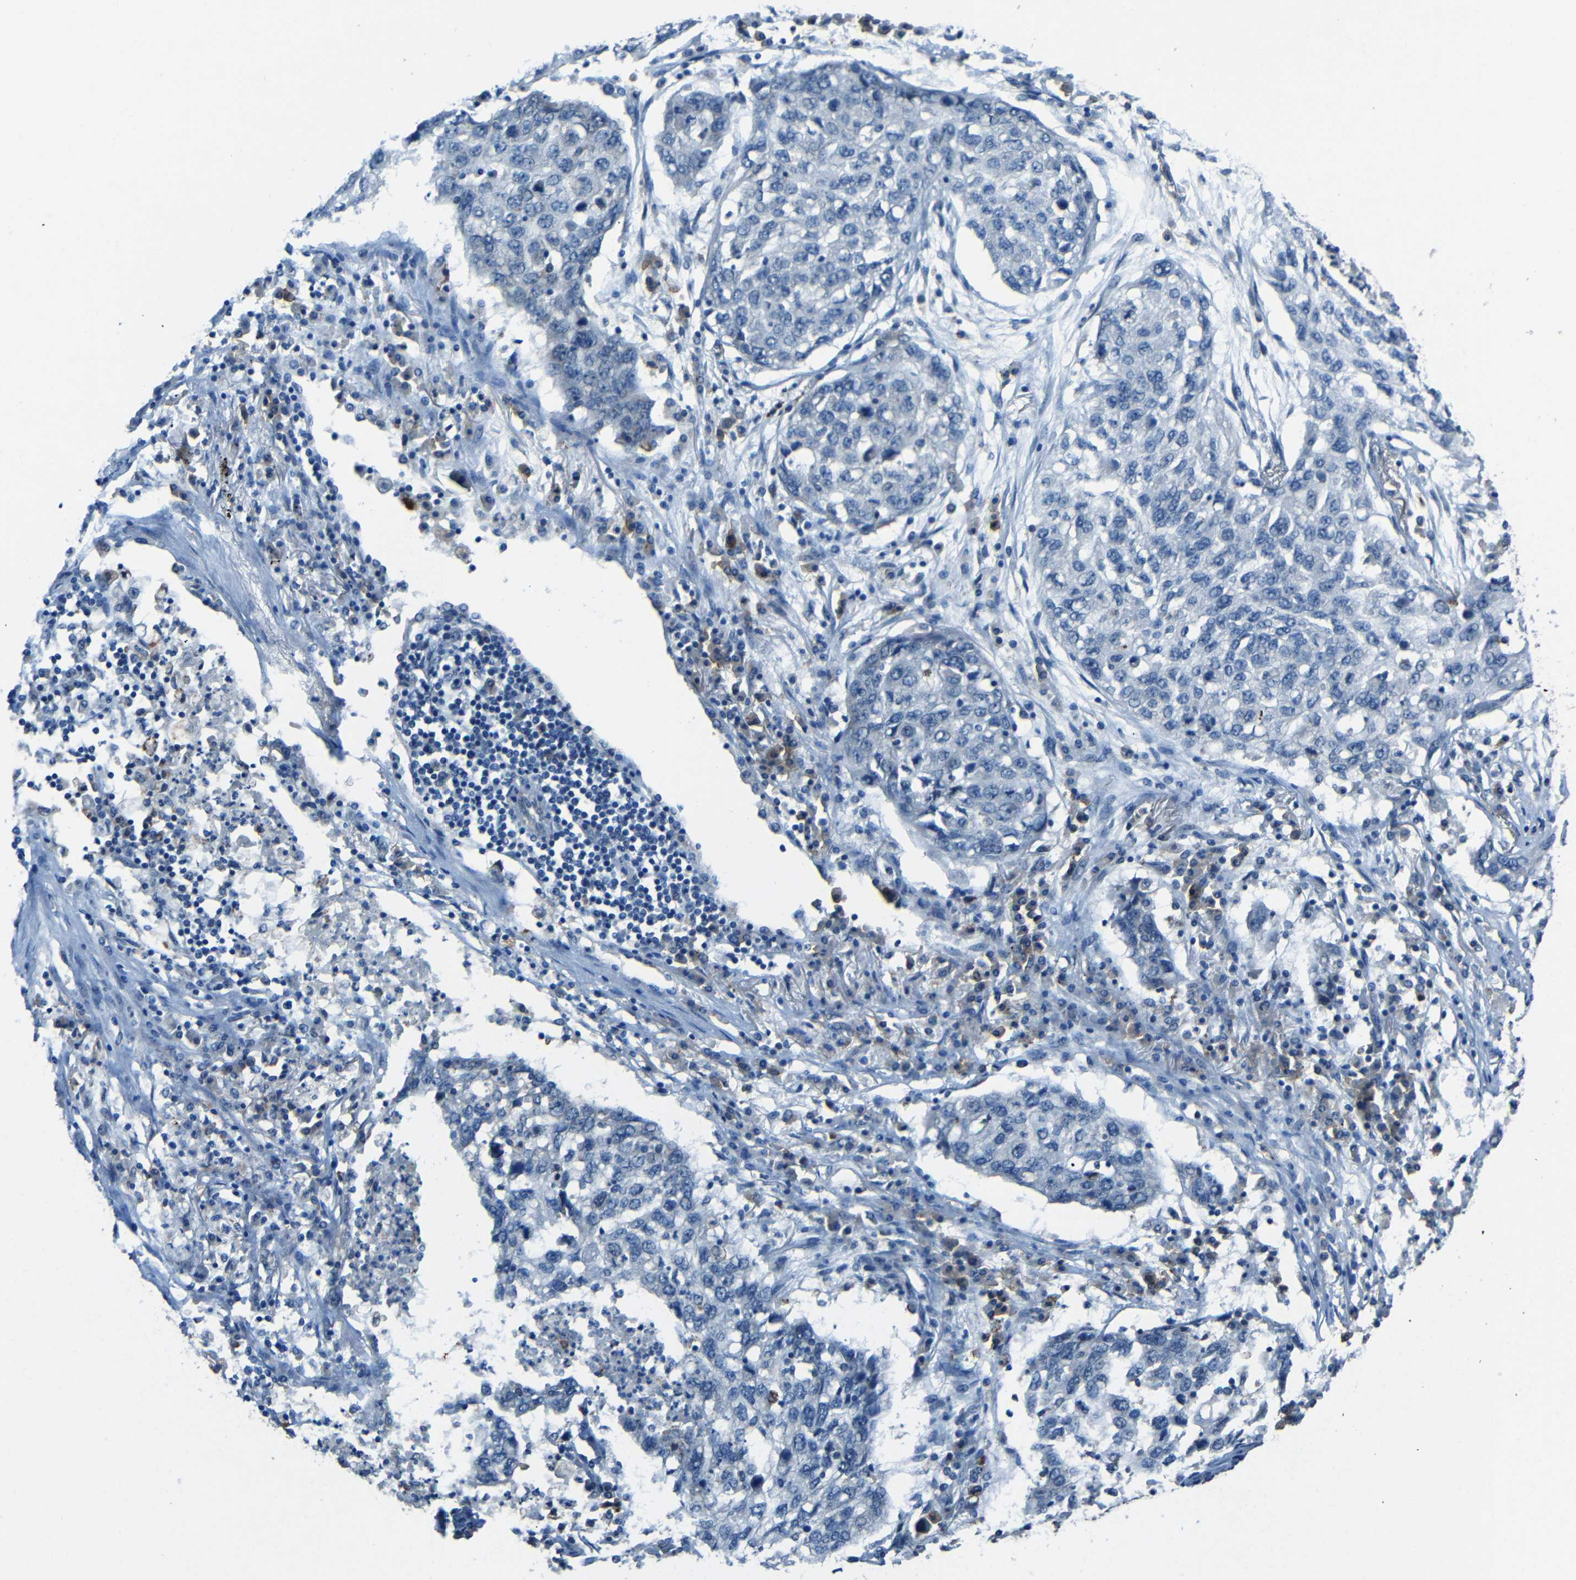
{"staining": {"intensity": "negative", "quantity": "none", "location": "none"}, "tissue": "lung cancer", "cell_type": "Tumor cells", "image_type": "cancer", "snomed": [{"axis": "morphology", "description": "Squamous cell carcinoma, NOS"}, {"axis": "topography", "description": "Lung"}], "caption": "A high-resolution photomicrograph shows IHC staining of lung cancer, which displays no significant staining in tumor cells.", "gene": "ANKRD22", "patient": {"sex": "female", "age": 63}}